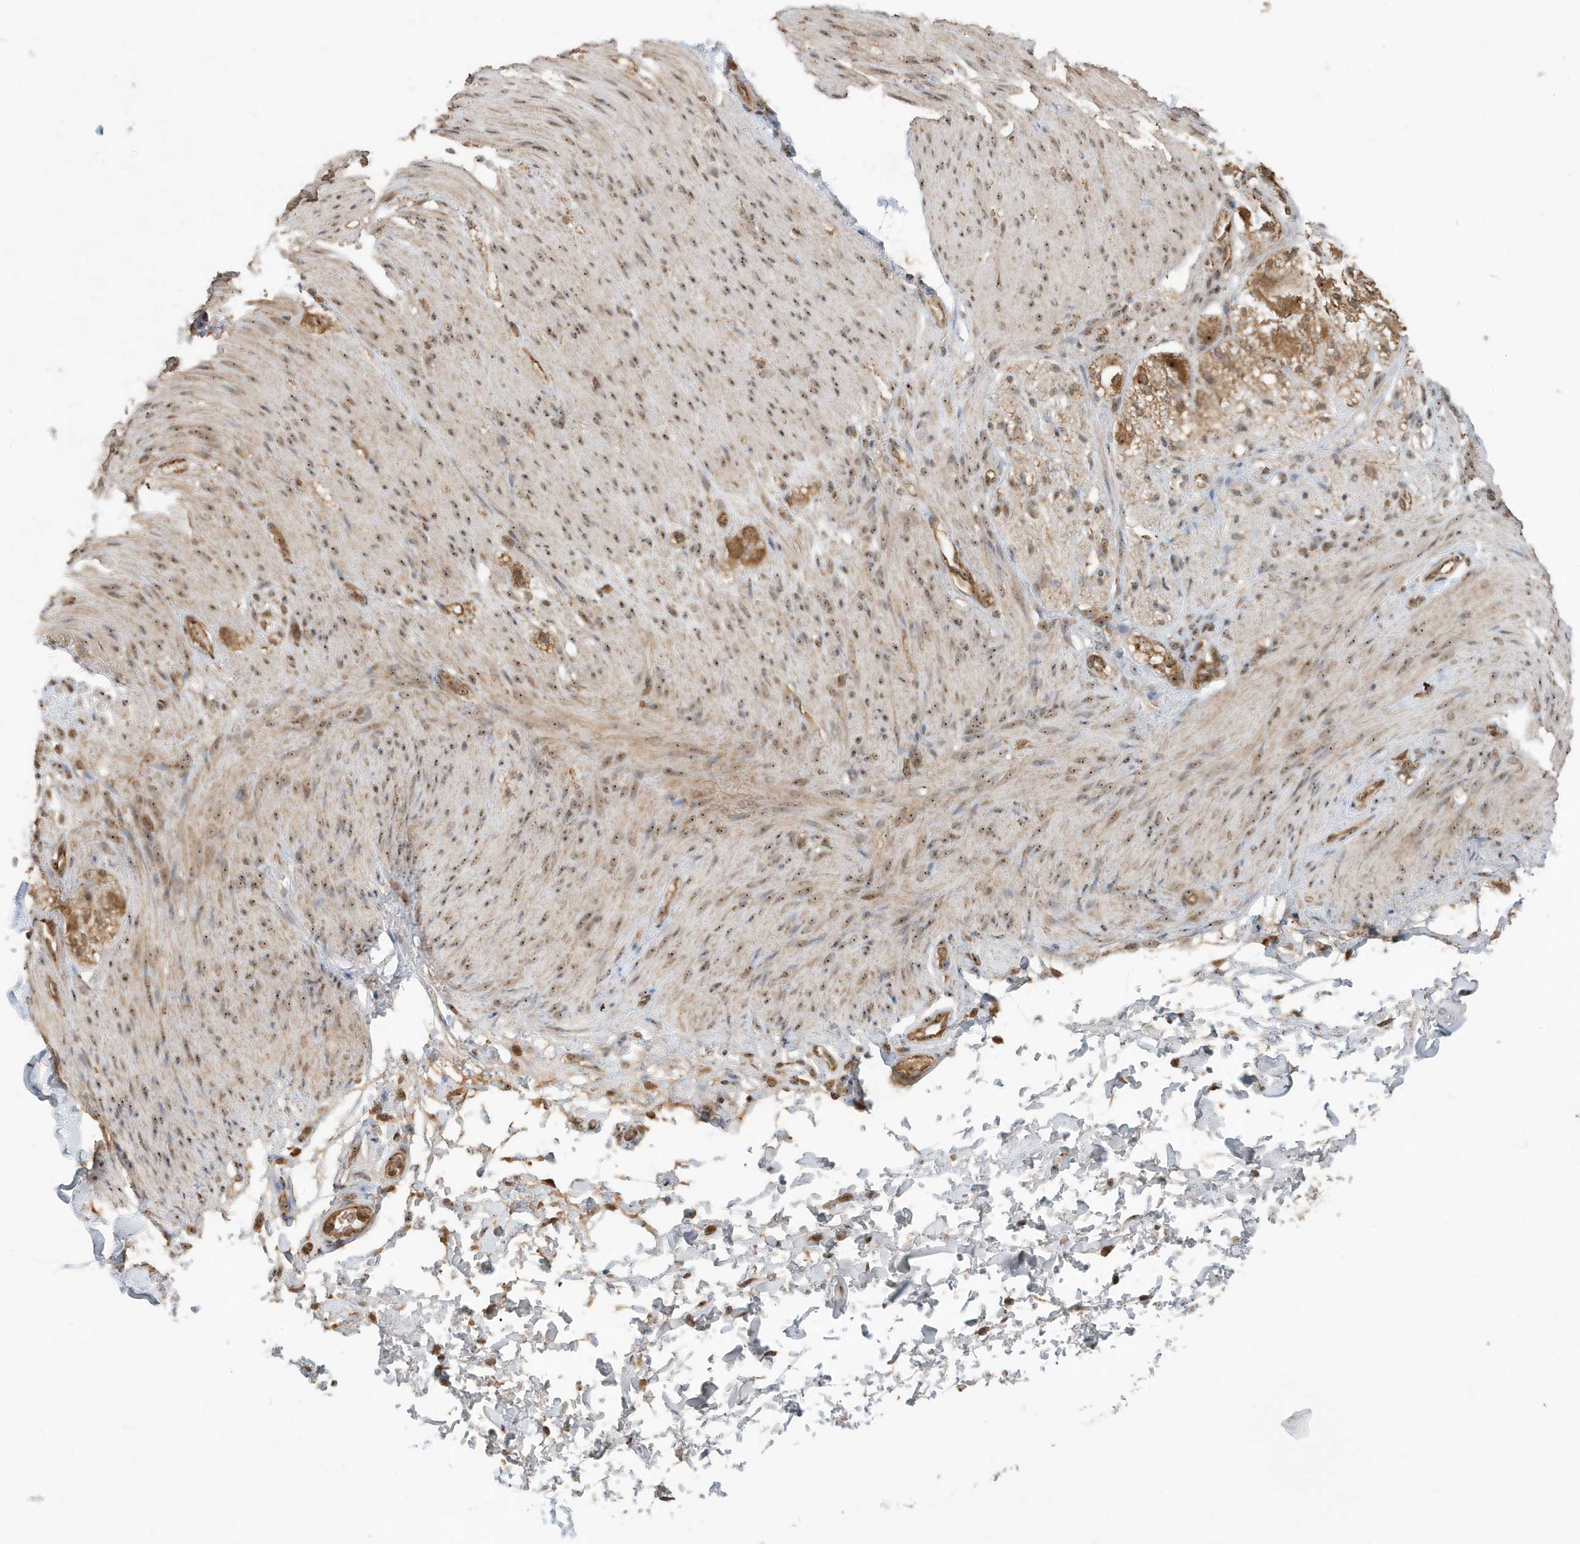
{"staining": {"intensity": "moderate", "quantity": ">75%", "location": "cytoplasmic/membranous,nuclear"}, "tissue": "adipose tissue", "cell_type": "Adipocytes", "image_type": "normal", "snomed": [{"axis": "morphology", "description": "Normal tissue, NOS"}, {"axis": "topography", "description": "Colon"}, {"axis": "topography", "description": "Peripheral nerve tissue"}], "caption": "Immunohistochemistry of unremarkable human adipose tissue exhibits medium levels of moderate cytoplasmic/membranous,nuclear expression in approximately >75% of adipocytes.", "gene": "ABCB9", "patient": {"sex": "female", "age": 61}}